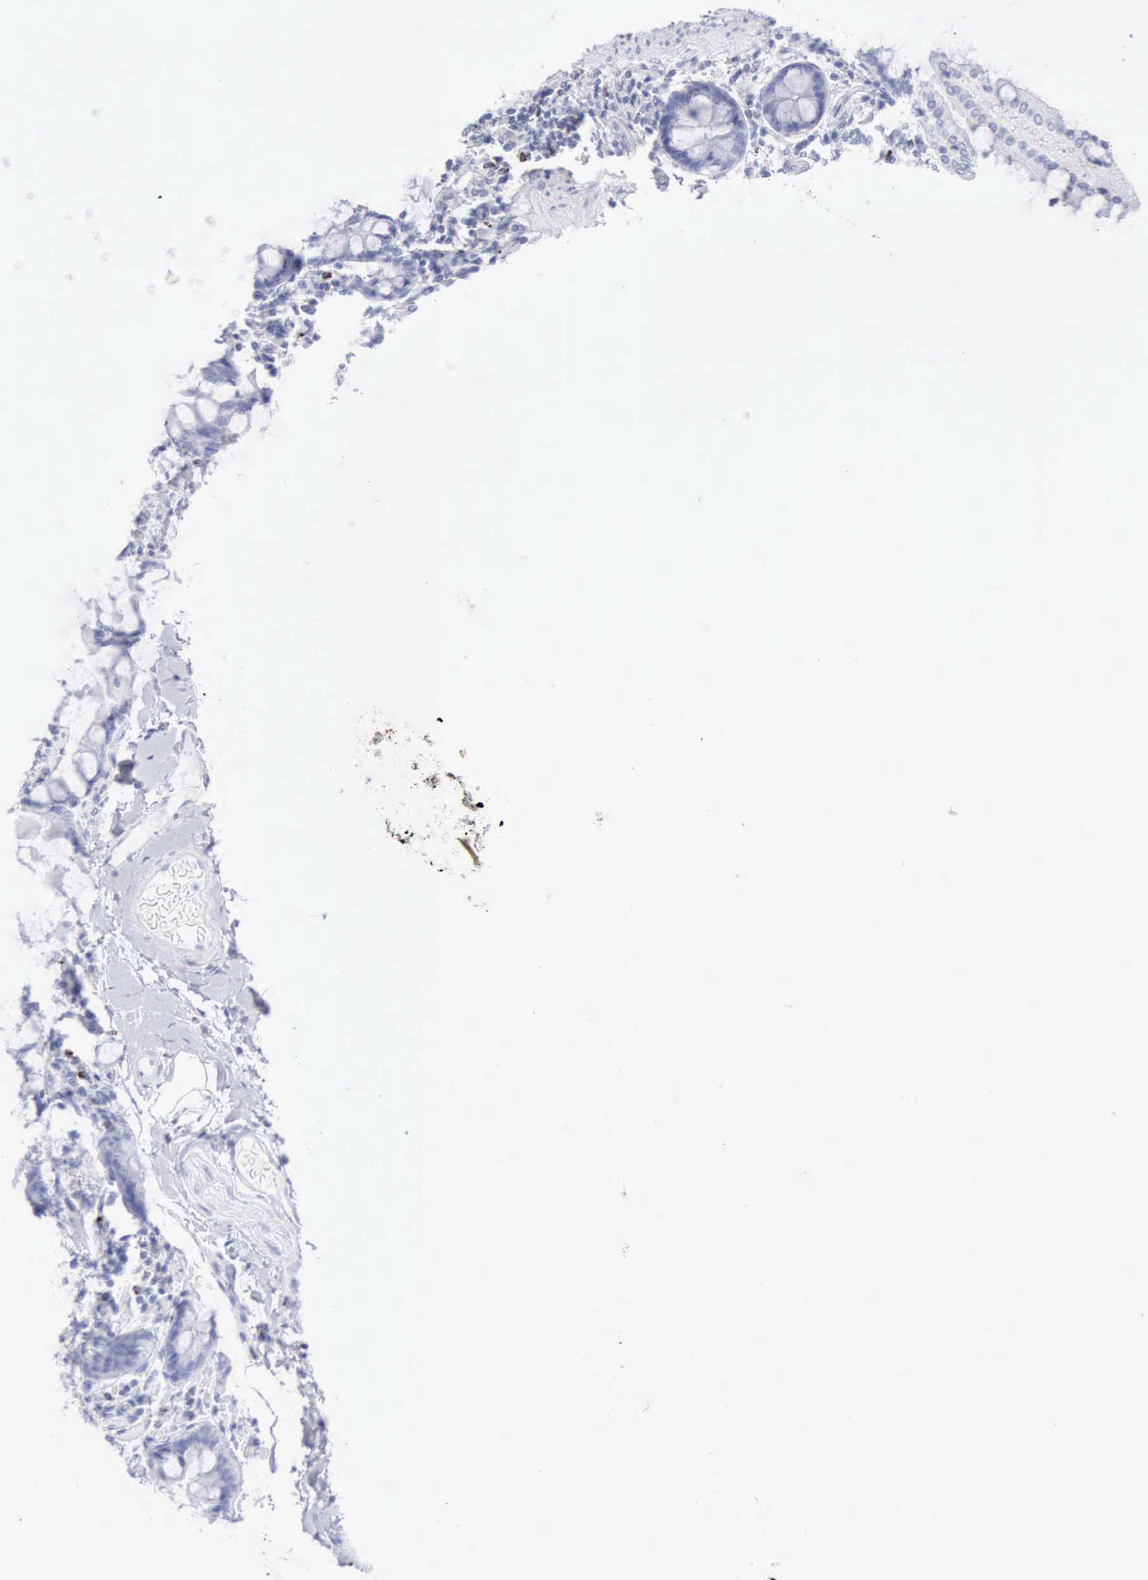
{"staining": {"intensity": "negative", "quantity": "none", "location": "none"}, "tissue": "gallbladder", "cell_type": "Glandular cells", "image_type": "normal", "snomed": [{"axis": "morphology", "description": "Normal tissue, NOS"}, {"axis": "morphology", "description": "Inflammation, NOS"}, {"axis": "topography", "description": "Gallbladder"}], "caption": "IHC histopathology image of unremarkable gallbladder: gallbladder stained with DAB (3,3'-diaminobenzidine) displays no significant protein staining in glandular cells.", "gene": "GZMB", "patient": {"sex": "male", "age": 66}}